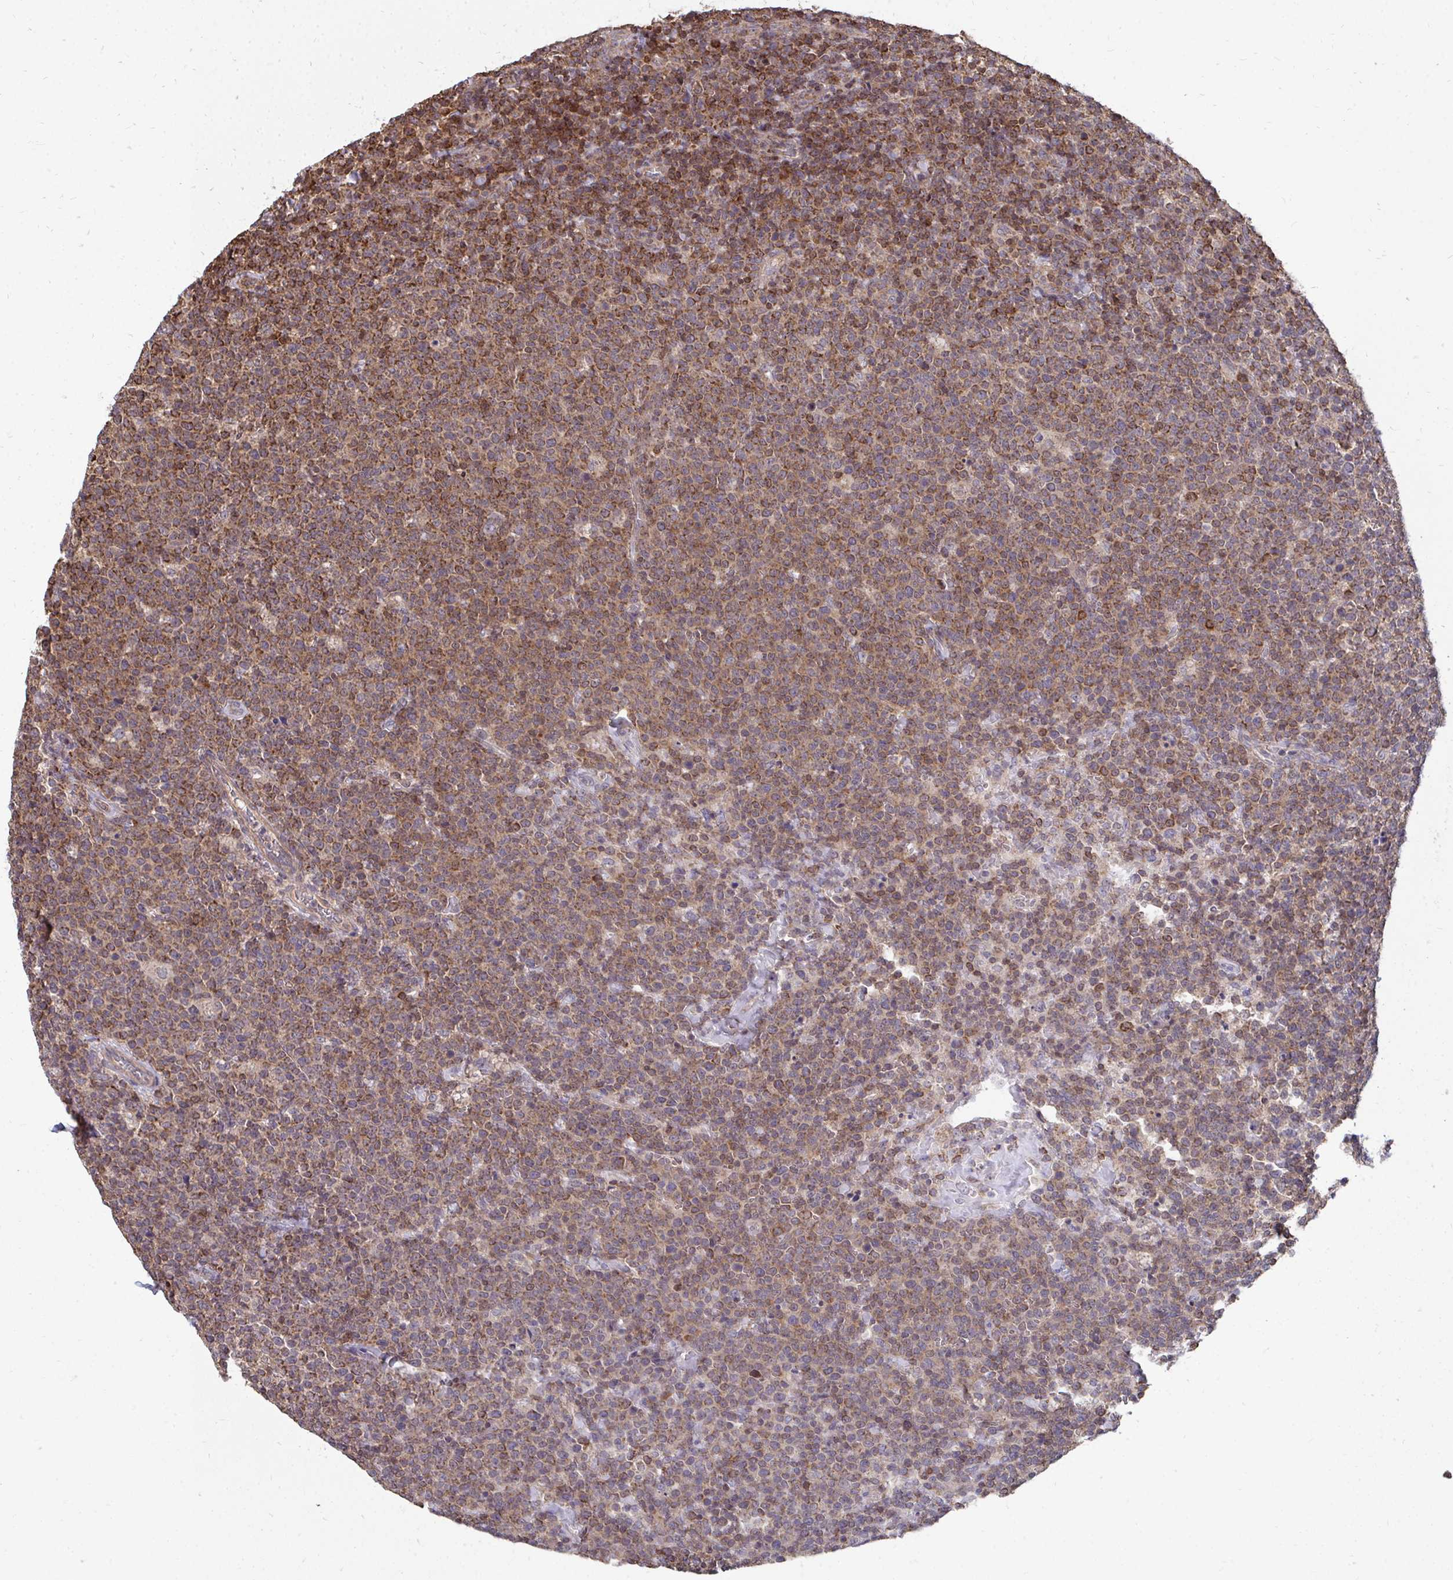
{"staining": {"intensity": "moderate", "quantity": ">75%", "location": "cytoplasmic/membranous"}, "tissue": "lymphoma", "cell_type": "Tumor cells", "image_type": "cancer", "snomed": [{"axis": "morphology", "description": "Malignant lymphoma, non-Hodgkin's type, High grade"}, {"axis": "topography", "description": "Lymph node"}], "caption": "Immunohistochemistry (IHC) micrograph of human malignant lymphoma, non-Hodgkin's type (high-grade) stained for a protein (brown), which demonstrates medium levels of moderate cytoplasmic/membranous expression in about >75% of tumor cells.", "gene": "DNAJA2", "patient": {"sex": "male", "age": 61}}